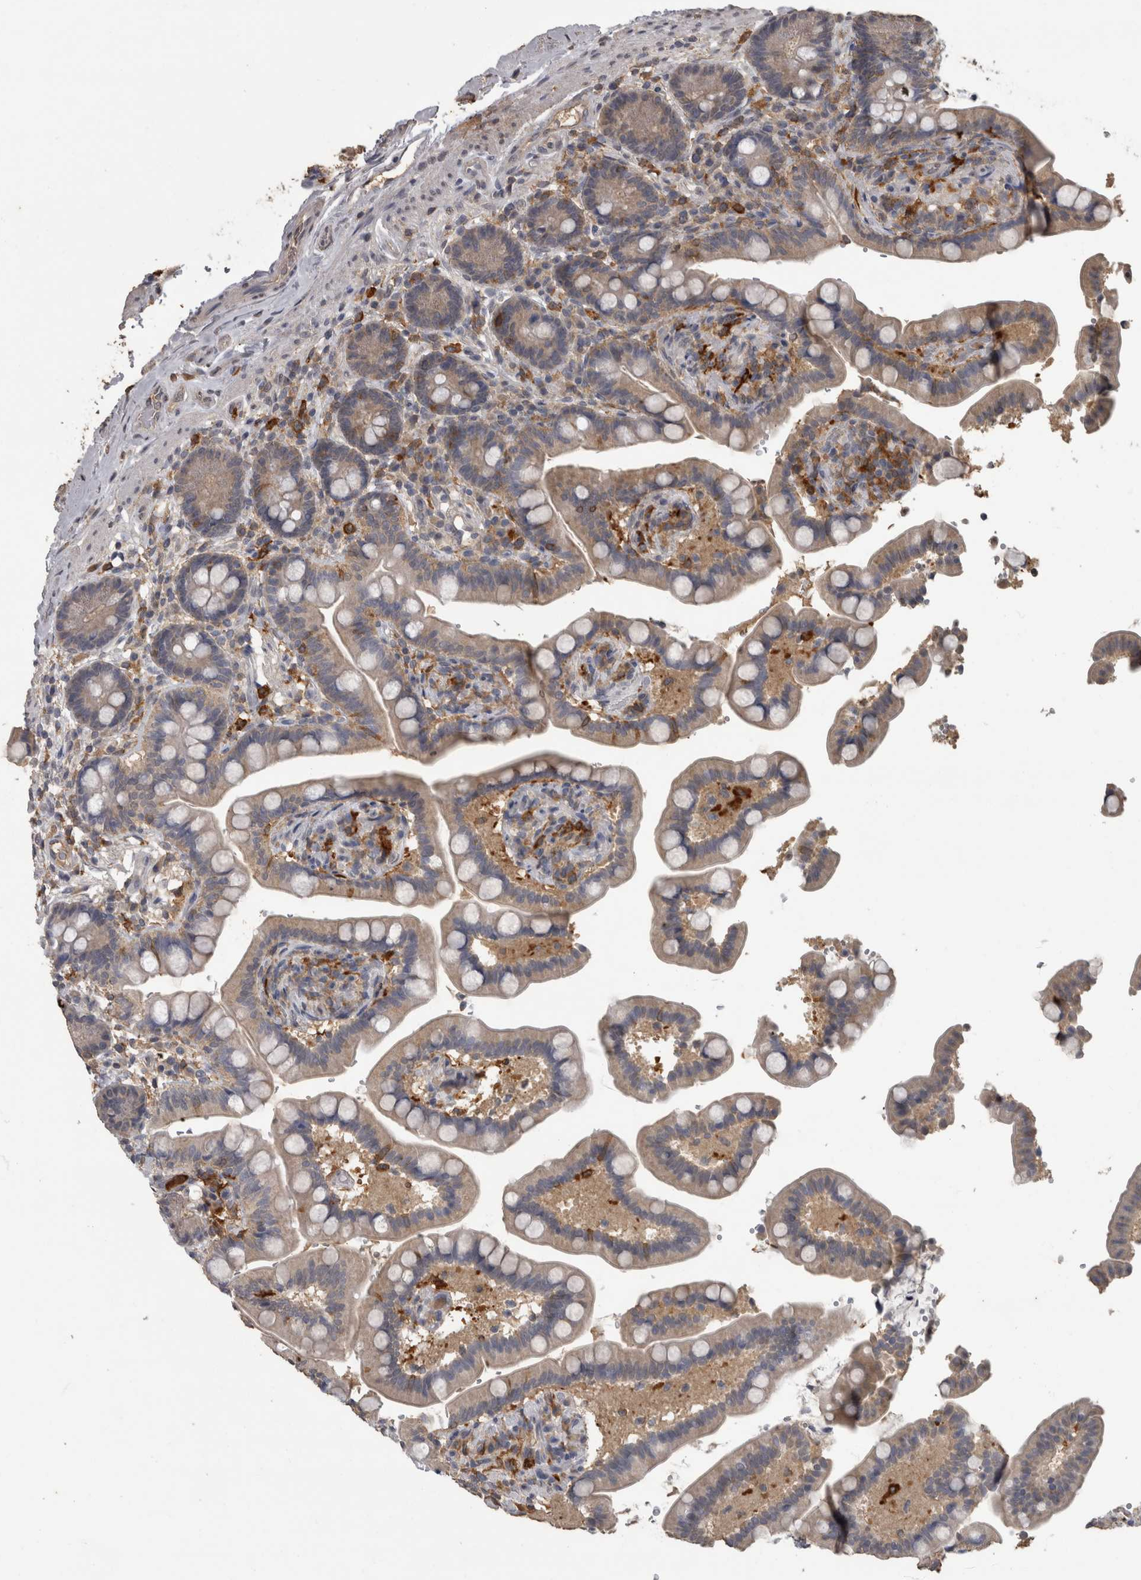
{"staining": {"intensity": "weak", "quantity": "25%-75%", "location": "cytoplasmic/membranous"}, "tissue": "colon", "cell_type": "Endothelial cells", "image_type": "normal", "snomed": [{"axis": "morphology", "description": "Normal tissue, NOS"}, {"axis": "topography", "description": "Smooth muscle"}, {"axis": "topography", "description": "Colon"}], "caption": "Immunohistochemistry (IHC) of benign colon demonstrates low levels of weak cytoplasmic/membranous positivity in about 25%-75% of endothelial cells. (Stains: DAB (3,3'-diaminobenzidine) in brown, nuclei in blue, Microscopy: brightfield microscopy at high magnification).", "gene": "PIK3AP1", "patient": {"sex": "male", "age": 73}}